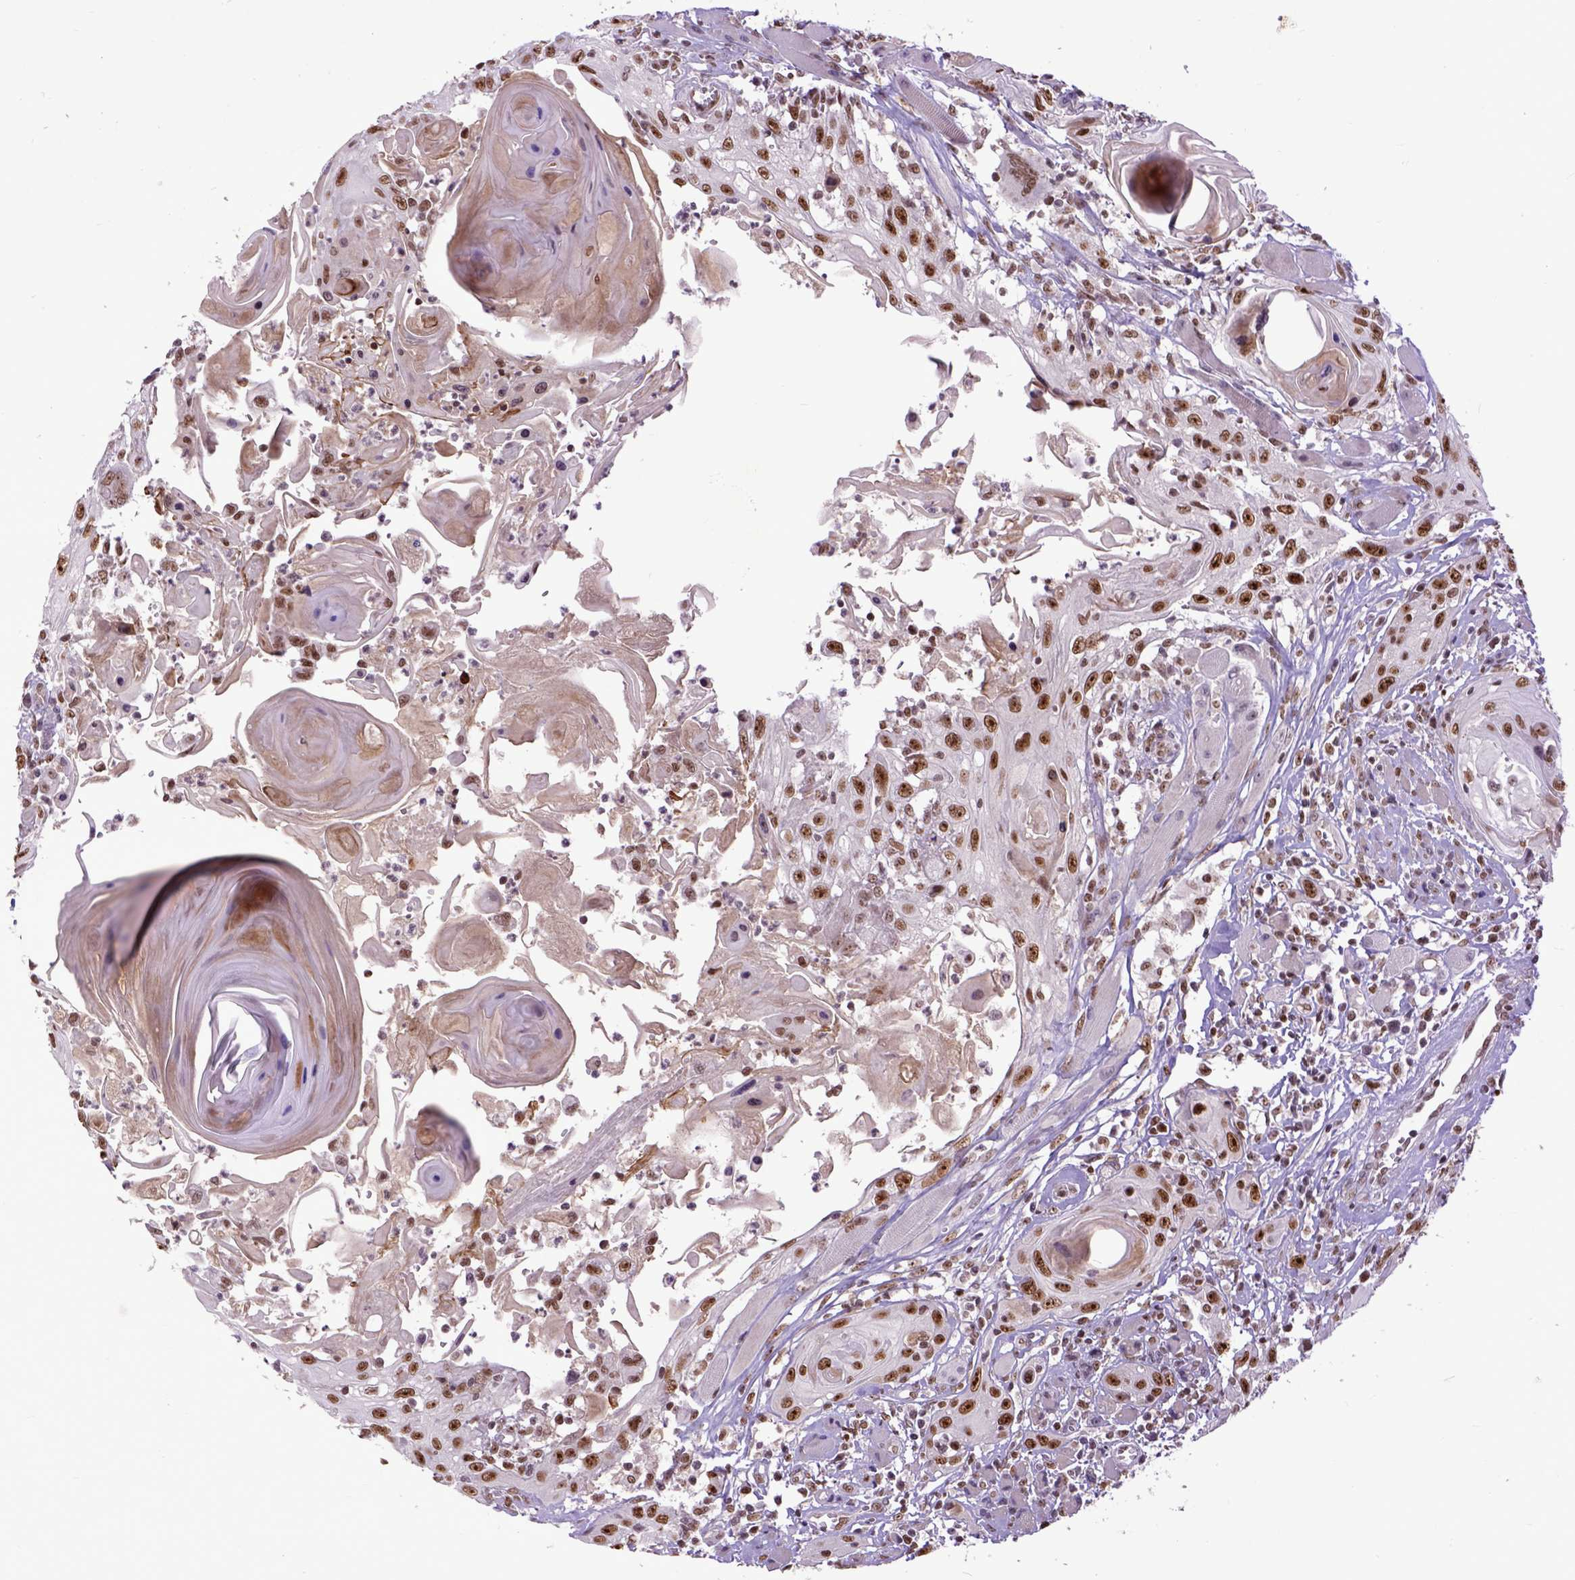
{"staining": {"intensity": "moderate", "quantity": ">75%", "location": "nuclear"}, "tissue": "head and neck cancer", "cell_type": "Tumor cells", "image_type": "cancer", "snomed": [{"axis": "morphology", "description": "Squamous cell carcinoma, NOS"}, {"axis": "topography", "description": "Head-Neck"}], "caption": "Protein expression analysis of human squamous cell carcinoma (head and neck) reveals moderate nuclear expression in approximately >75% of tumor cells.", "gene": "RCC2", "patient": {"sex": "female", "age": 80}}